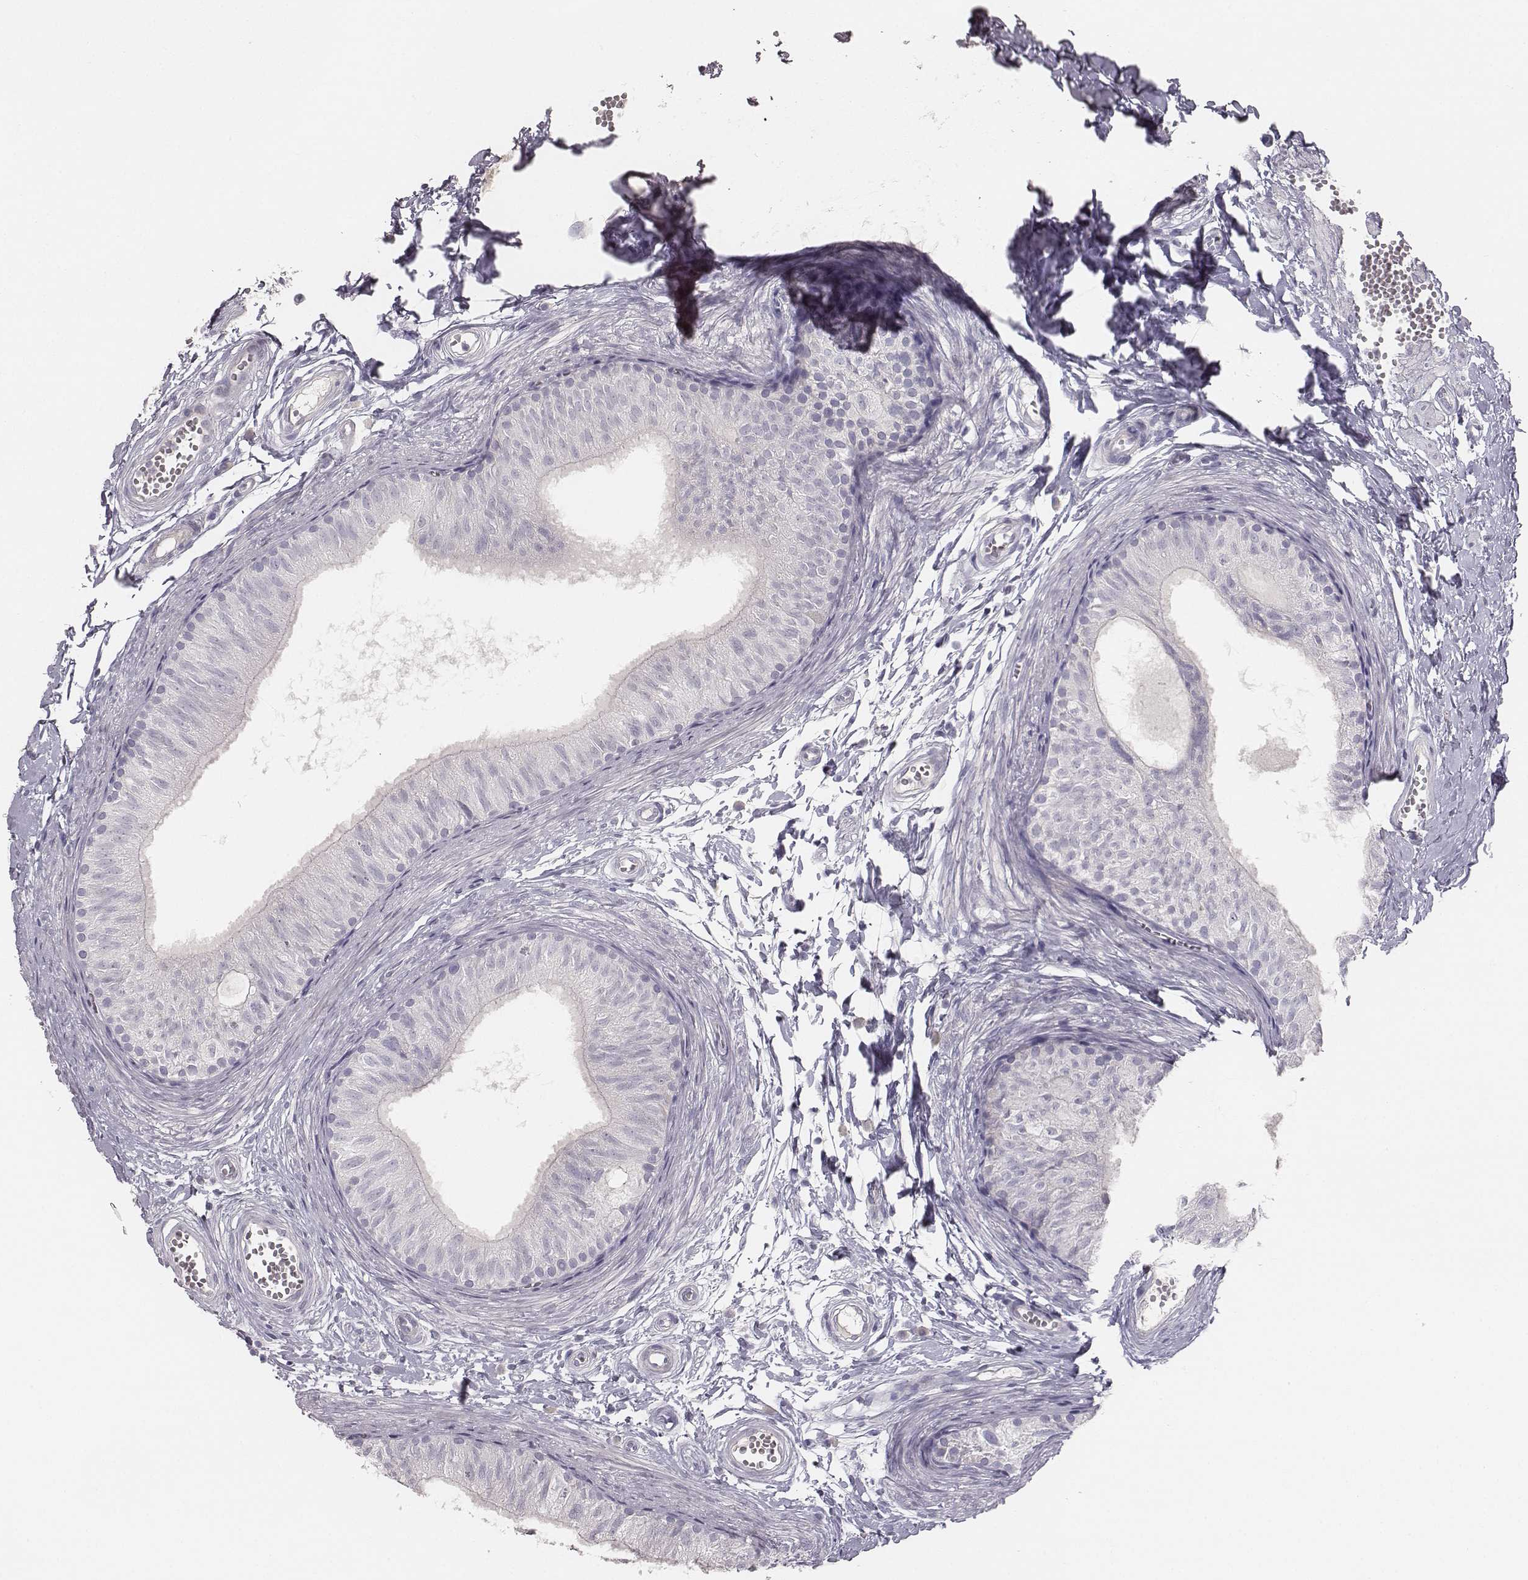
{"staining": {"intensity": "negative", "quantity": "none", "location": "none"}, "tissue": "epididymis", "cell_type": "Glandular cells", "image_type": "normal", "snomed": [{"axis": "morphology", "description": "Normal tissue, NOS"}, {"axis": "topography", "description": "Epididymis"}], "caption": "The image exhibits no staining of glandular cells in unremarkable epididymis. (DAB immunohistochemistry visualized using brightfield microscopy, high magnification).", "gene": "MYH6", "patient": {"sex": "male", "age": 22}}